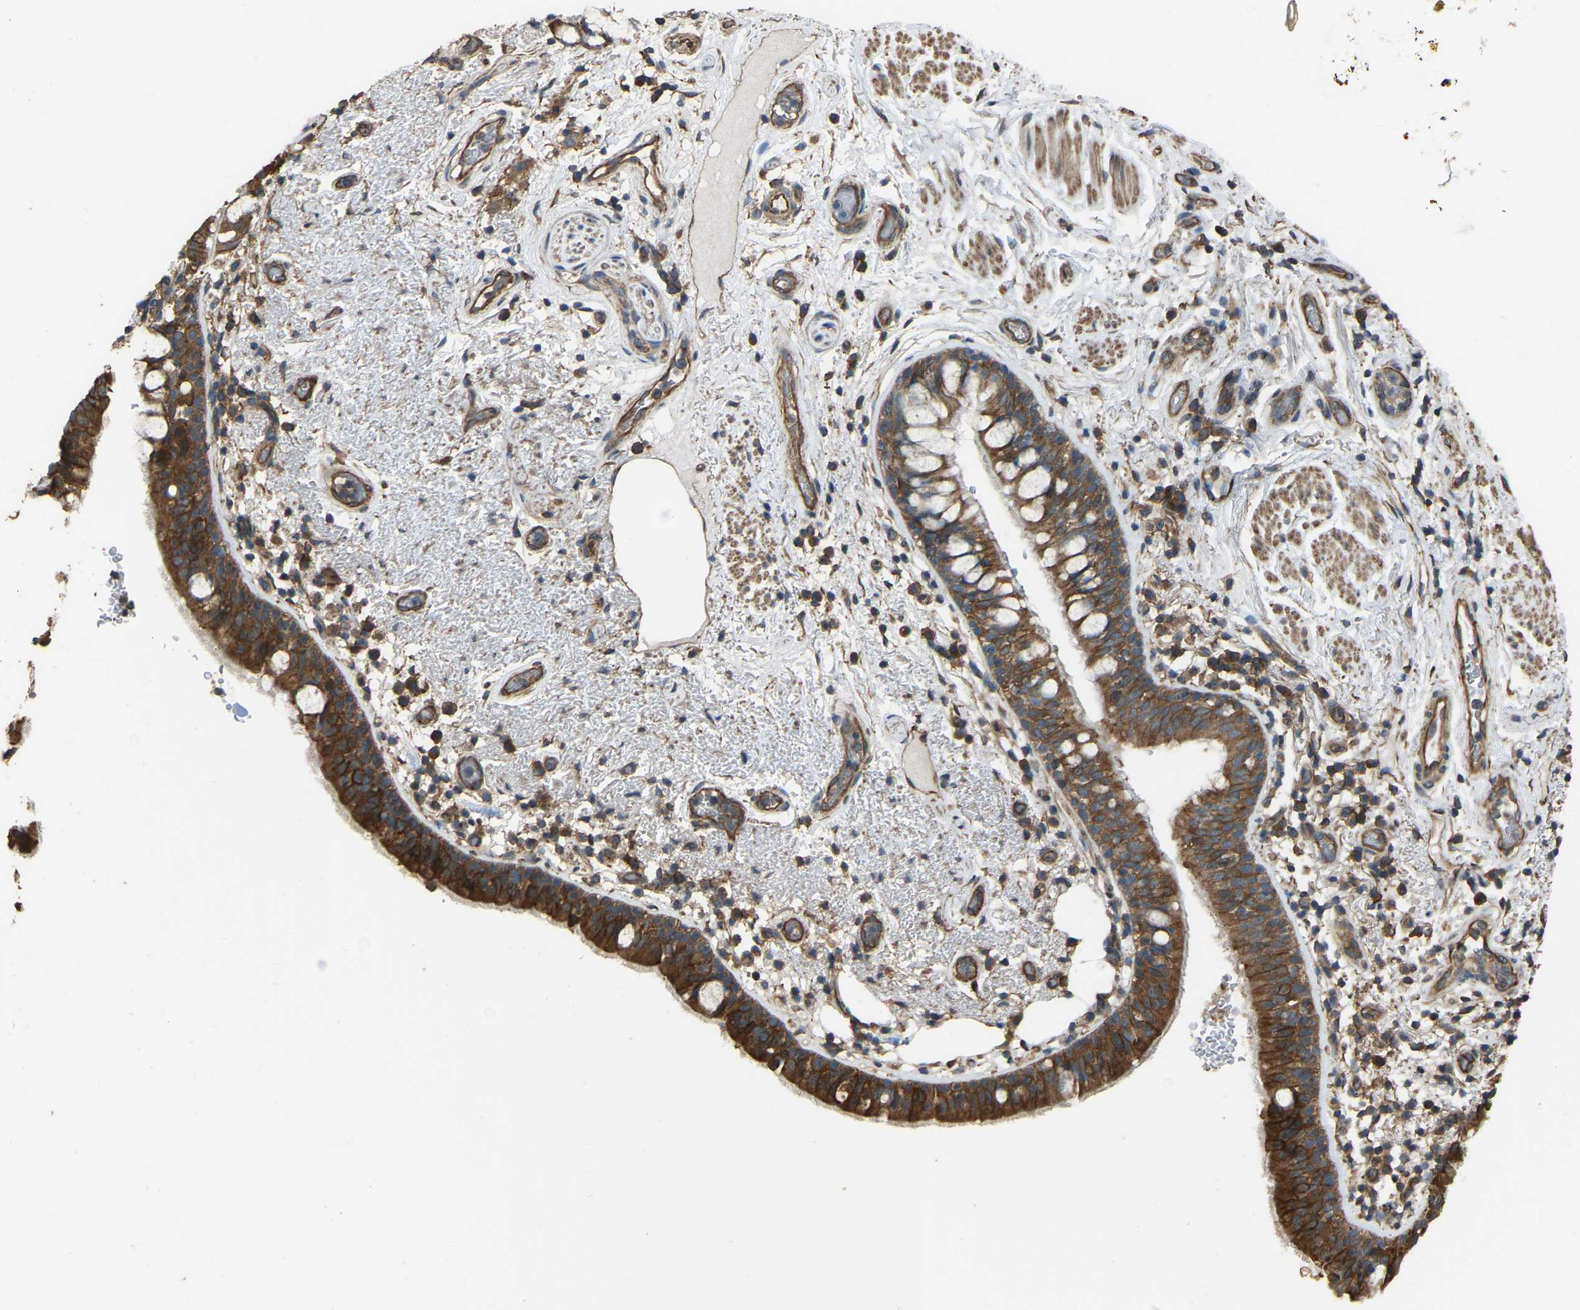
{"staining": {"intensity": "strong", "quantity": ">75%", "location": "cytoplasmic/membranous"}, "tissue": "bronchus", "cell_type": "Respiratory epithelial cells", "image_type": "normal", "snomed": [{"axis": "morphology", "description": "Normal tissue, NOS"}, {"axis": "morphology", "description": "Inflammation, NOS"}, {"axis": "topography", "description": "Cartilage tissue"}, {"axis": "topography", "description": "Bronchus"}], "caption": "Immunohistochemistry (DAB) staining of normal human bronchus displays strong cytoplasmic/membranous protein staining in approximately >75% of respiratory epithelial cells. (DAB IHC, brown staining for protein, blue staining for nuclei).", "gene": "SLC4A2", "patient": {"sex": "male", "age": 77}}